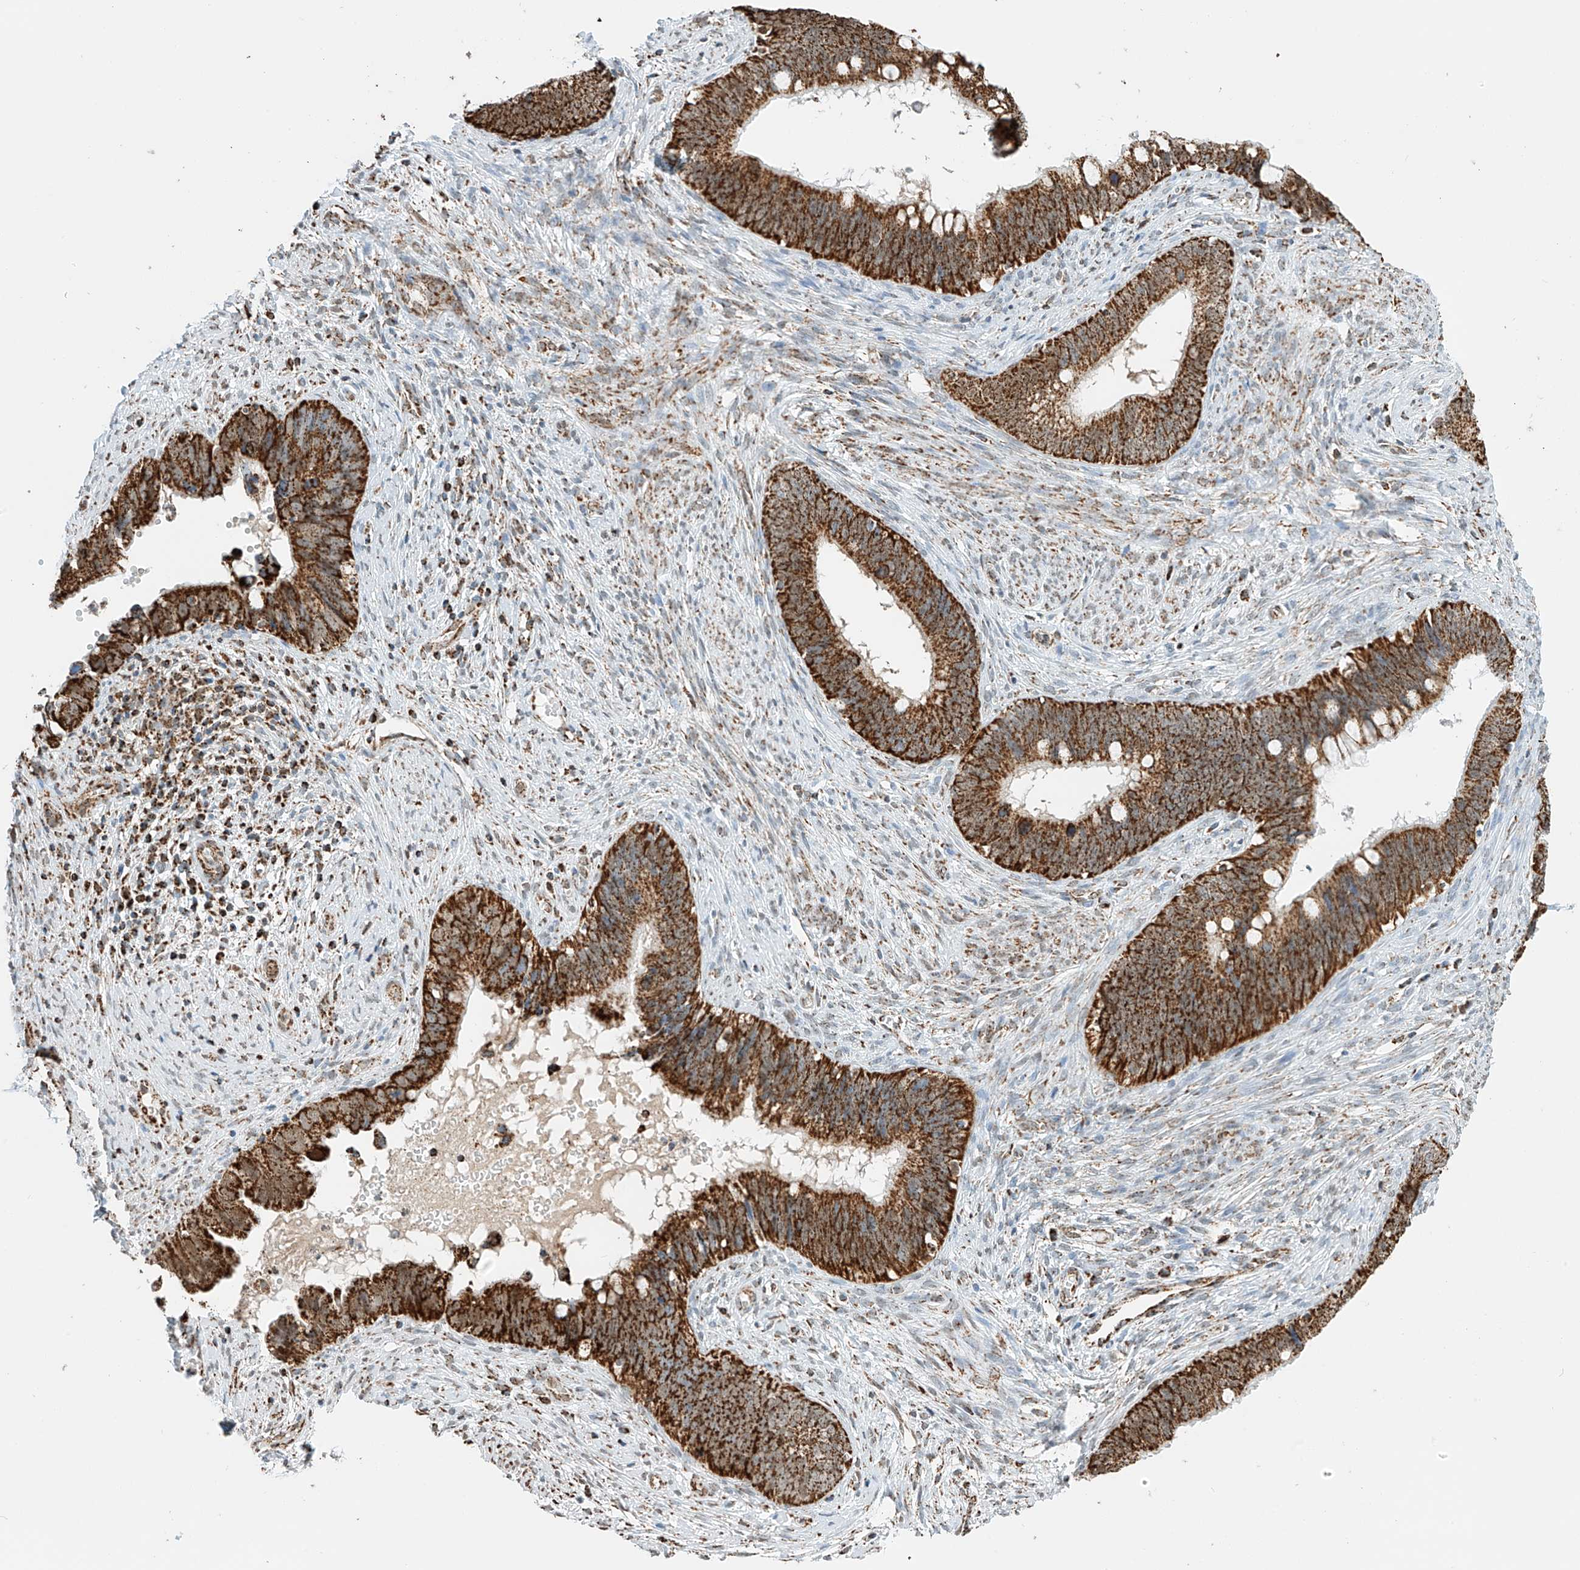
{"staining": {"intensity": "strong", "quantity": ">75%", "location": "cytoplasmic/membranous"}, "tissue": "cervical cancer", "cell_type": "Tumor cells", "image_type": "cancer", "snomed": [{"axis": "morphology", "description": "Adenocarcinoma, NOS"}, {"axis": "topography", "description": "Cervix"}], "caption": "Strong cytoplasmic/membranous staining for a protein is present in about >75% of tumor cells of cervical cancer (adenocarcinoma) using immunohistochemistry.", "gene": "PPA2", "patient": {"sex": "female", "age": 42}}